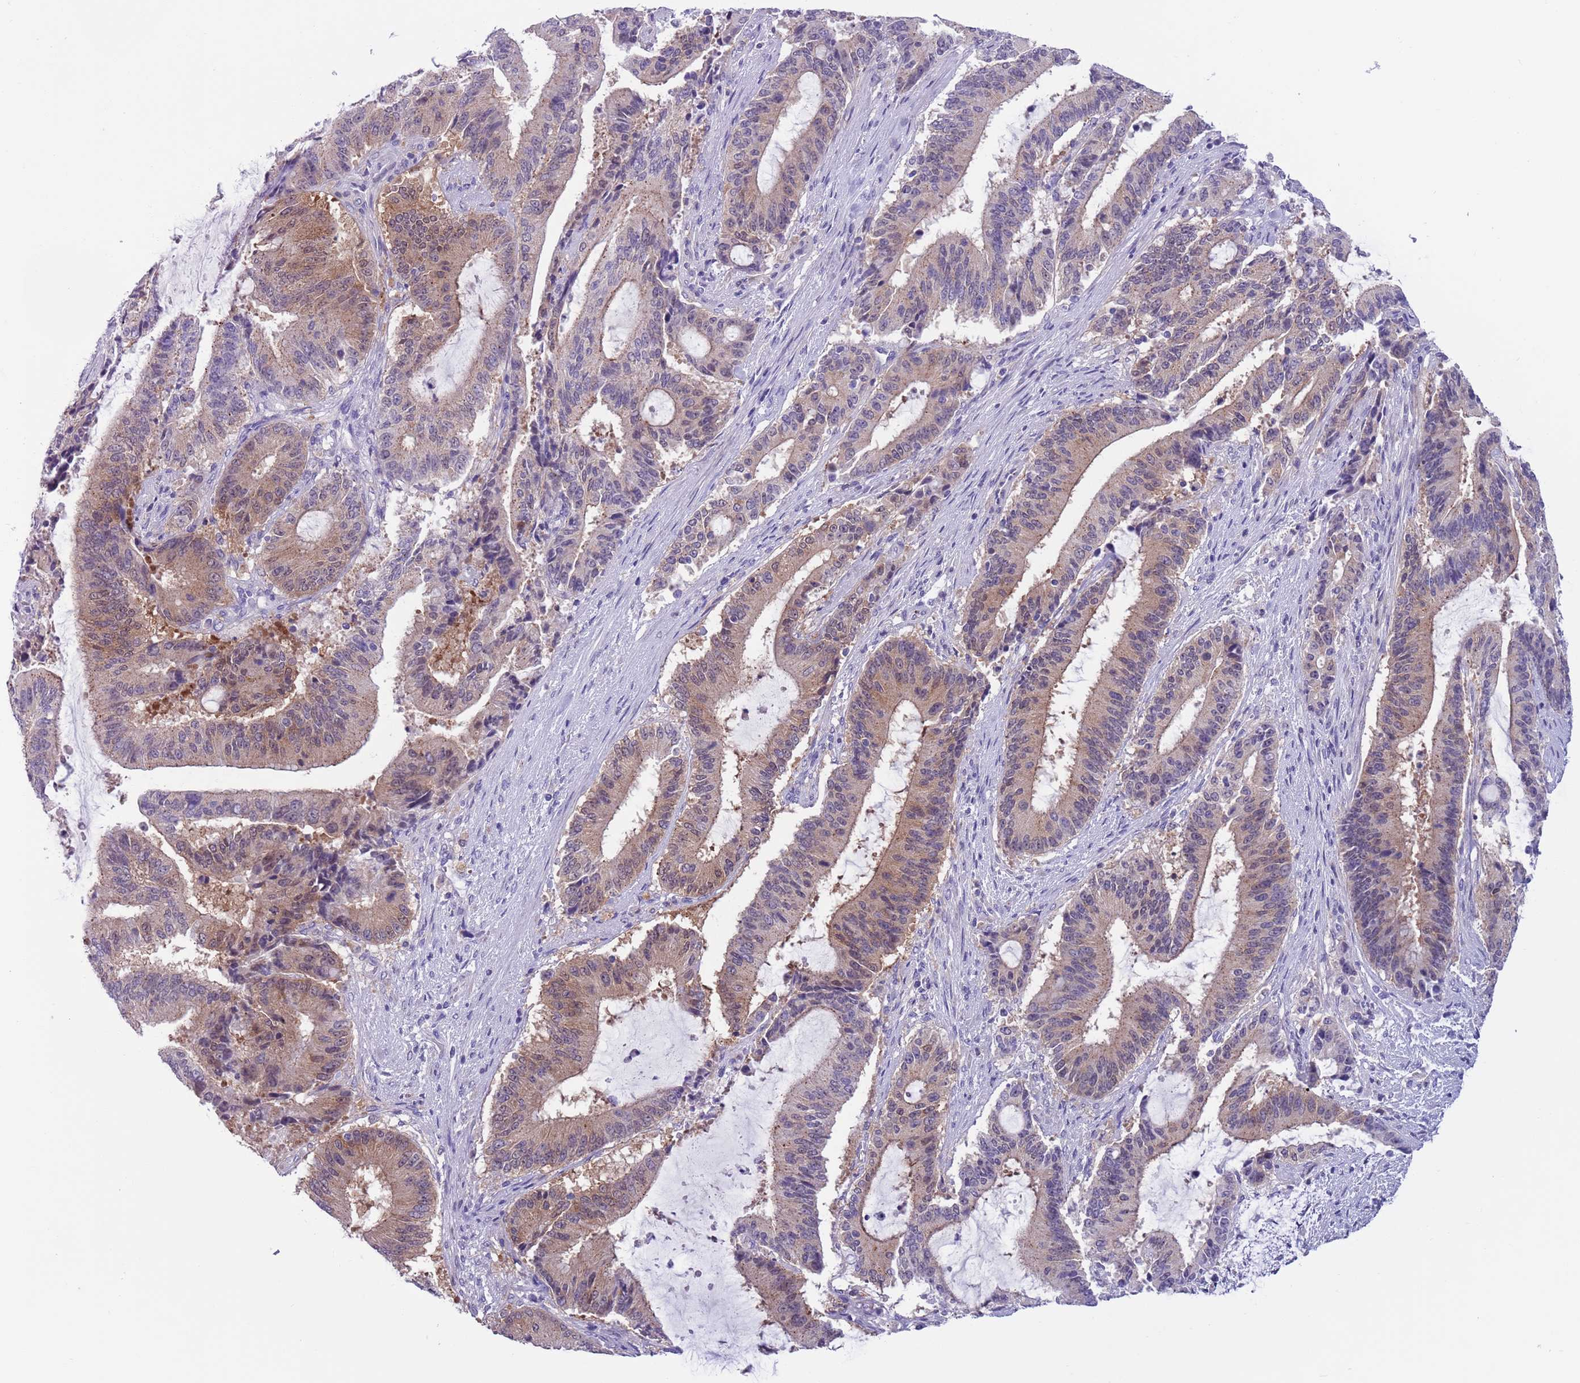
{"staining": {"intensity": "weak", "quantity": "25%-75%", "location": "cytoplasmic/membranous"}, "tissue": "liver cancer", "cell_type": "Tumor cells", "image_type": "cancer", "snomed": [{"axis": "morphology", "description": "Normal tissue, NOS"}, {"axis": "morphology", "description": "Cholangiocarcinoma"}, {"axis": "topography", "description": "Liver"}, {"axis": "topography", "description": "Peripheral nerve tissue"}], "caption": "A brown stain shows weak cytoplasmic/membranous positivity of a protein in liver cancer tumor cells. The staining was performed using DAB to visualize the protein expression in brown, while the nuclei were stained in blue with hematoxylin (Magnification: 20x).", "gene": "PFKFB2", "patient": {"sex": "female", "age": 73}}